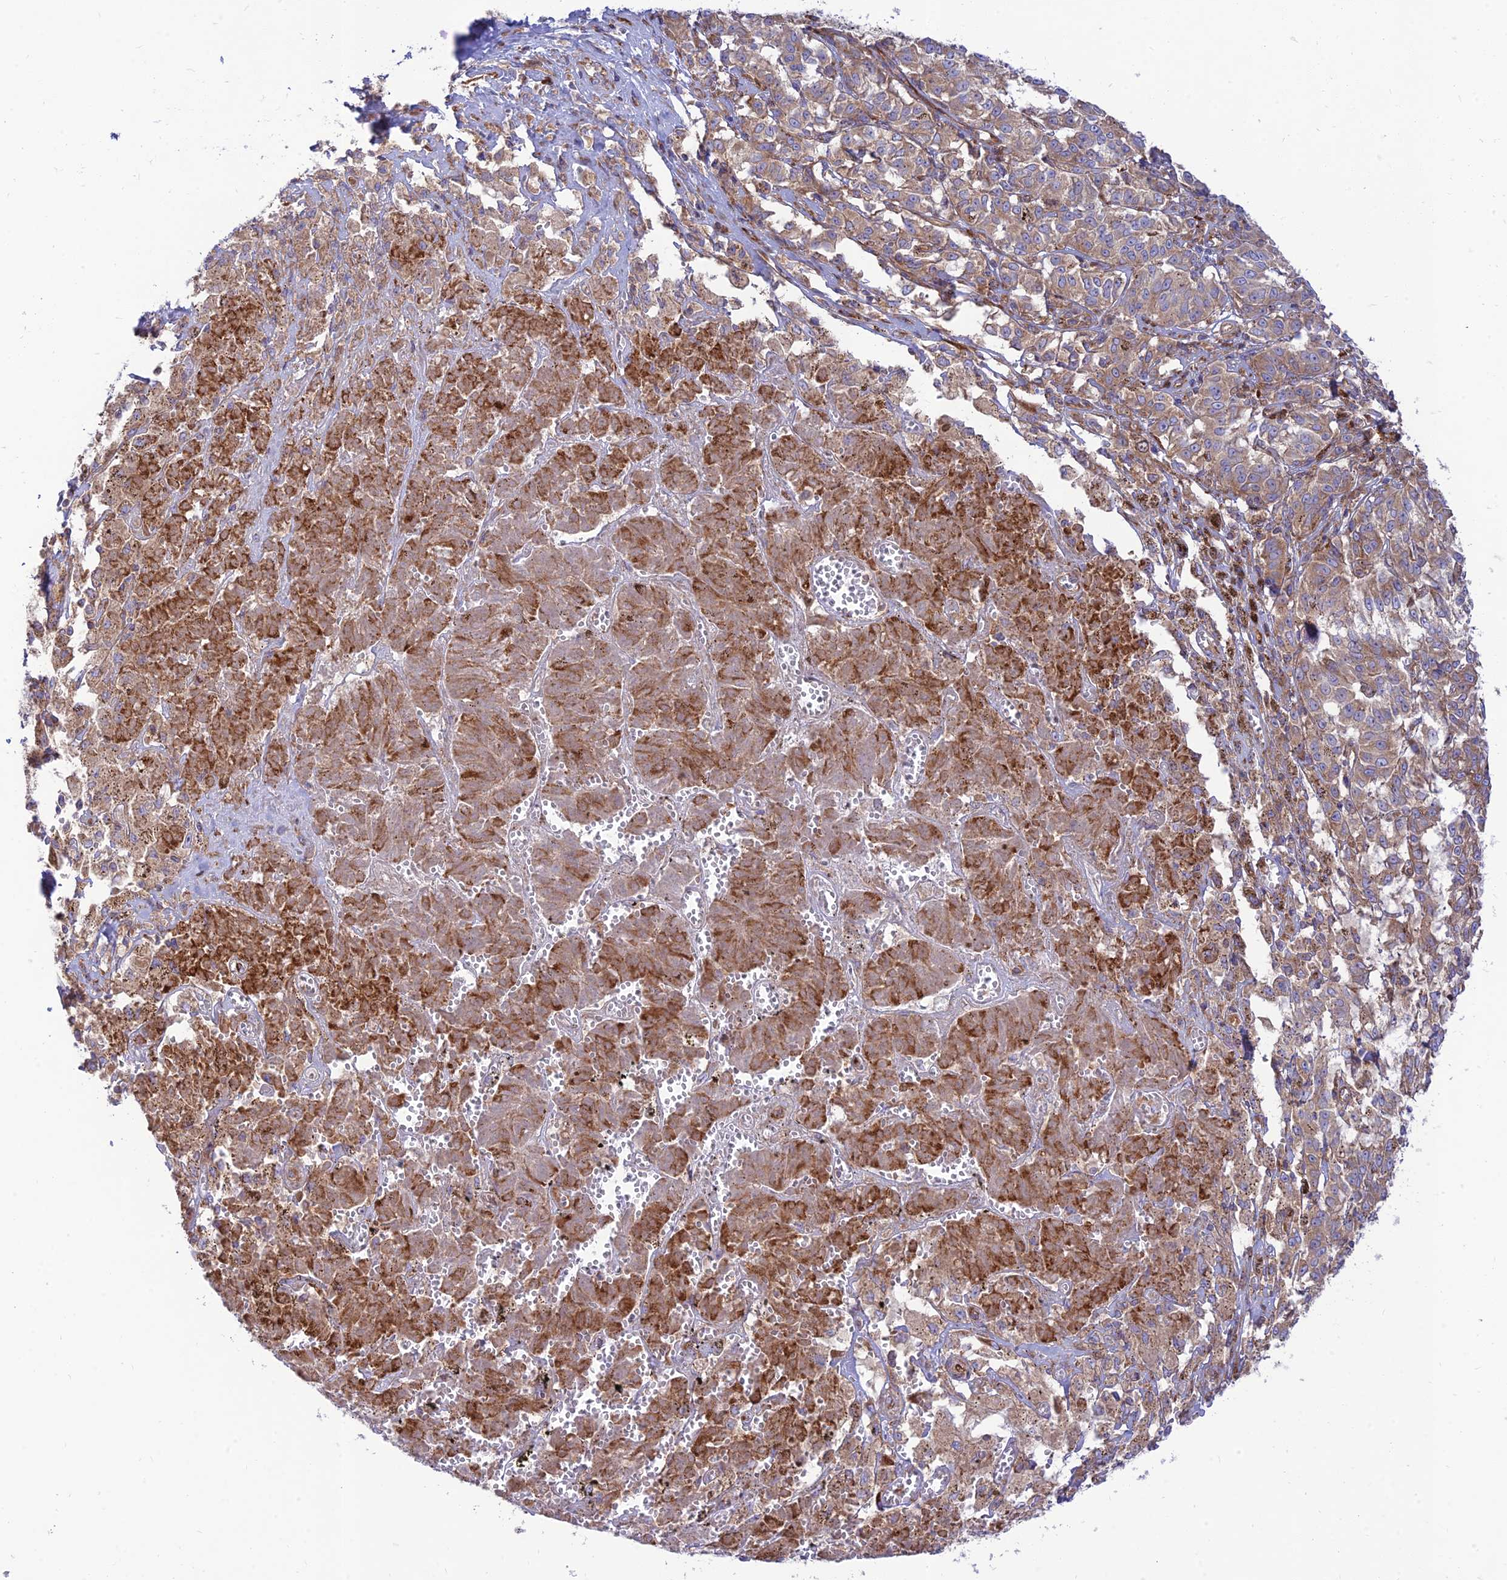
{"staining": {"intensity": "moderate", "quantity": ">75%", "location": "cytoplasmic/membranous"}, "tissue": "melanoma", "cell_type": "Tumor cells", "image_type": "cancer", "snomed": [{"axis": "morphology", "description": "Malignant melanoma, NOS"}, {"axis": "topography", "description": "Skin"}], "caption": "Protein staining of malignant melanoma tissue exhibits moderate cytoplasmic/membranous staining in about >75% of tumor cells.", "gene": "PIMREG", "patient": {"sex": "female", "age": 72}}